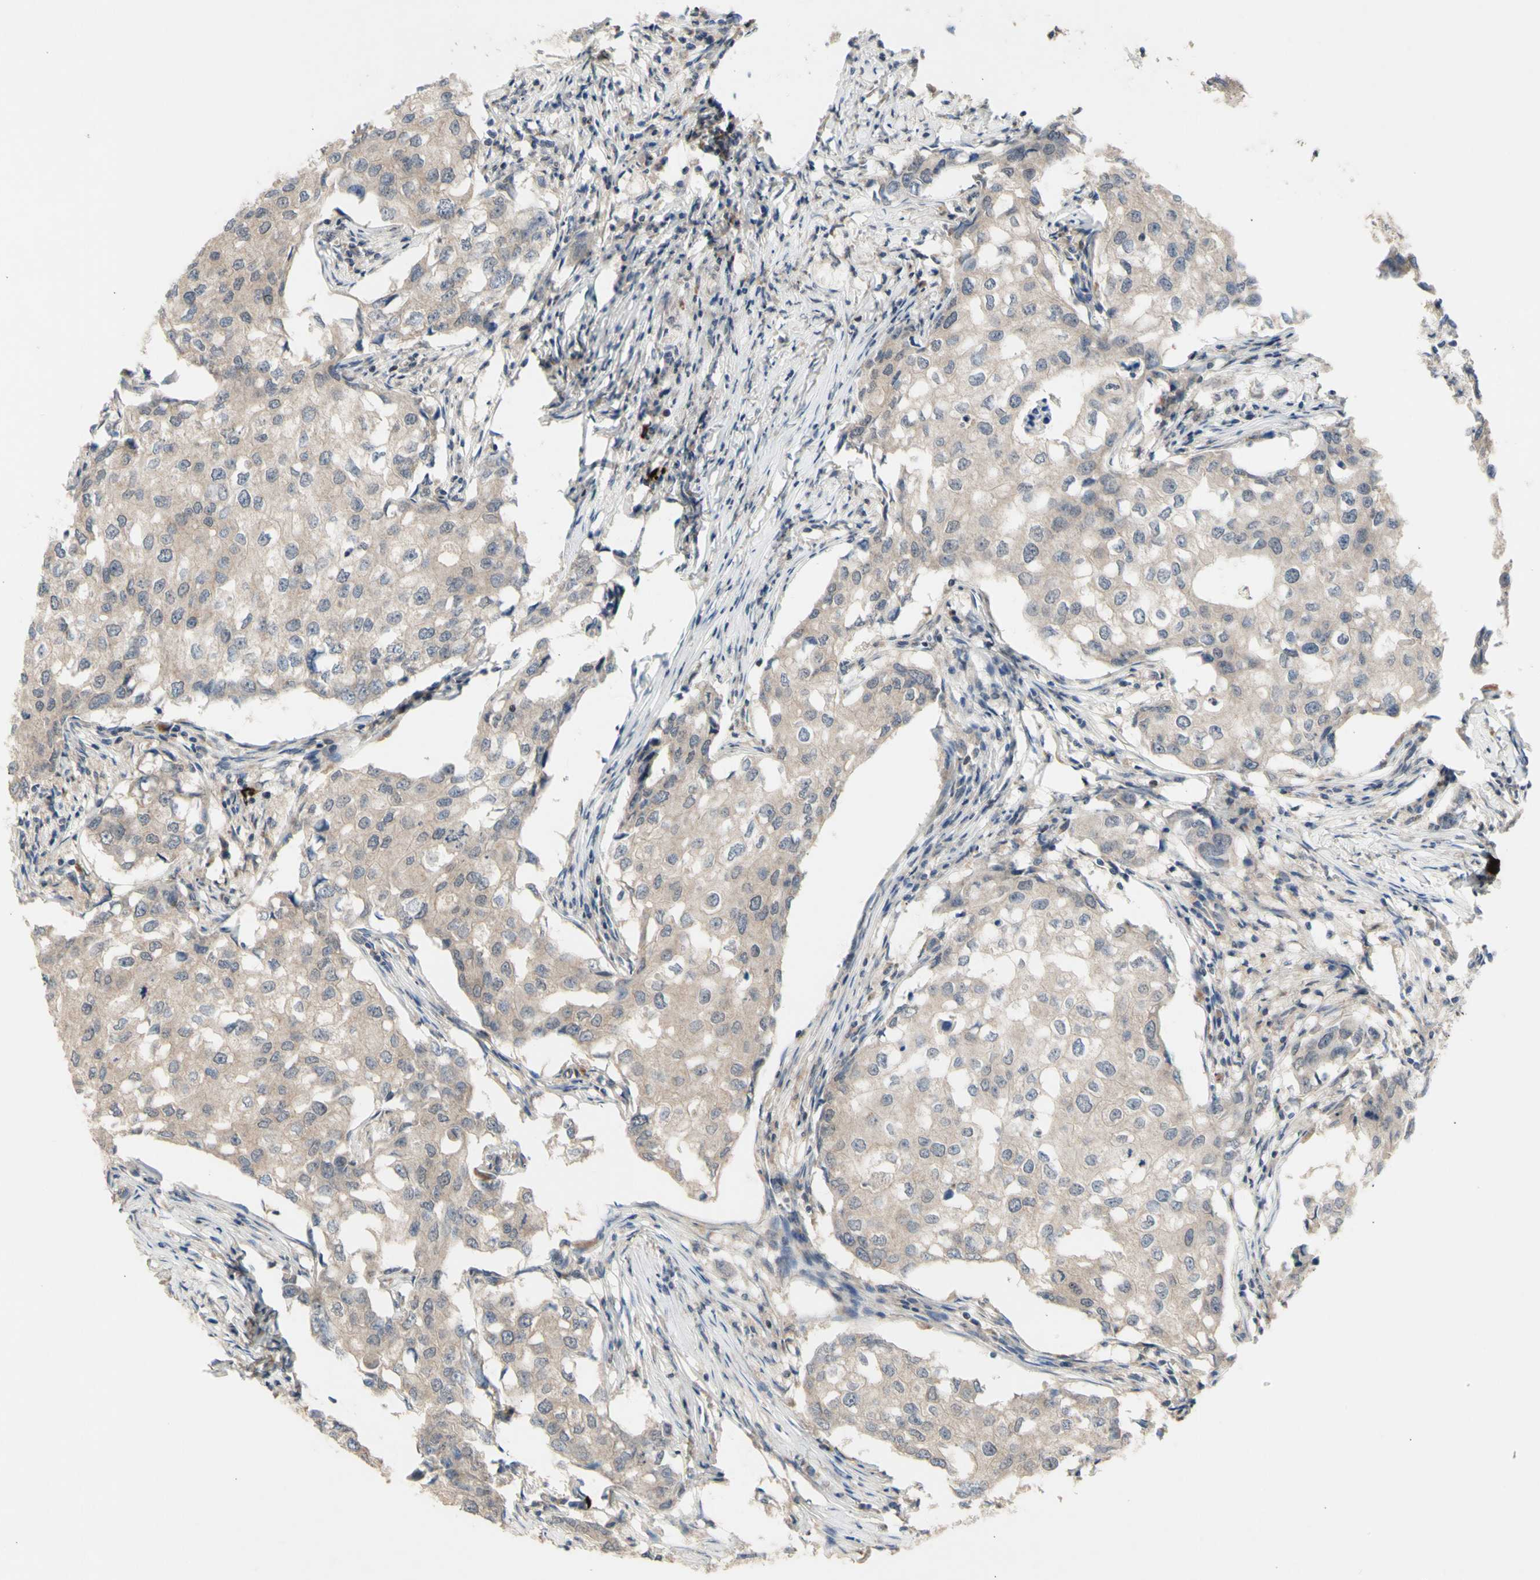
{"staining": {"intensity": "weak", "quantity": ">75%", "location": "cytoplasmic/membranous"}, "tissue": "breast cancer", "cell_type": "Tumor cells", "image_type": "cancer", "snomed": [{"axis": "morphology", "description": "Duct carcinoma"}, {"axis": "topography", "description": "Breast"}], "caption": "Human invasive ductal carcinoma (breast) stained with a brown dye reveals weak cytoplasmic/membranous positive expression in about >75% of tumor cells.", "gene": "NLRP1", "patient": {"sex": "female", "age": 27}}